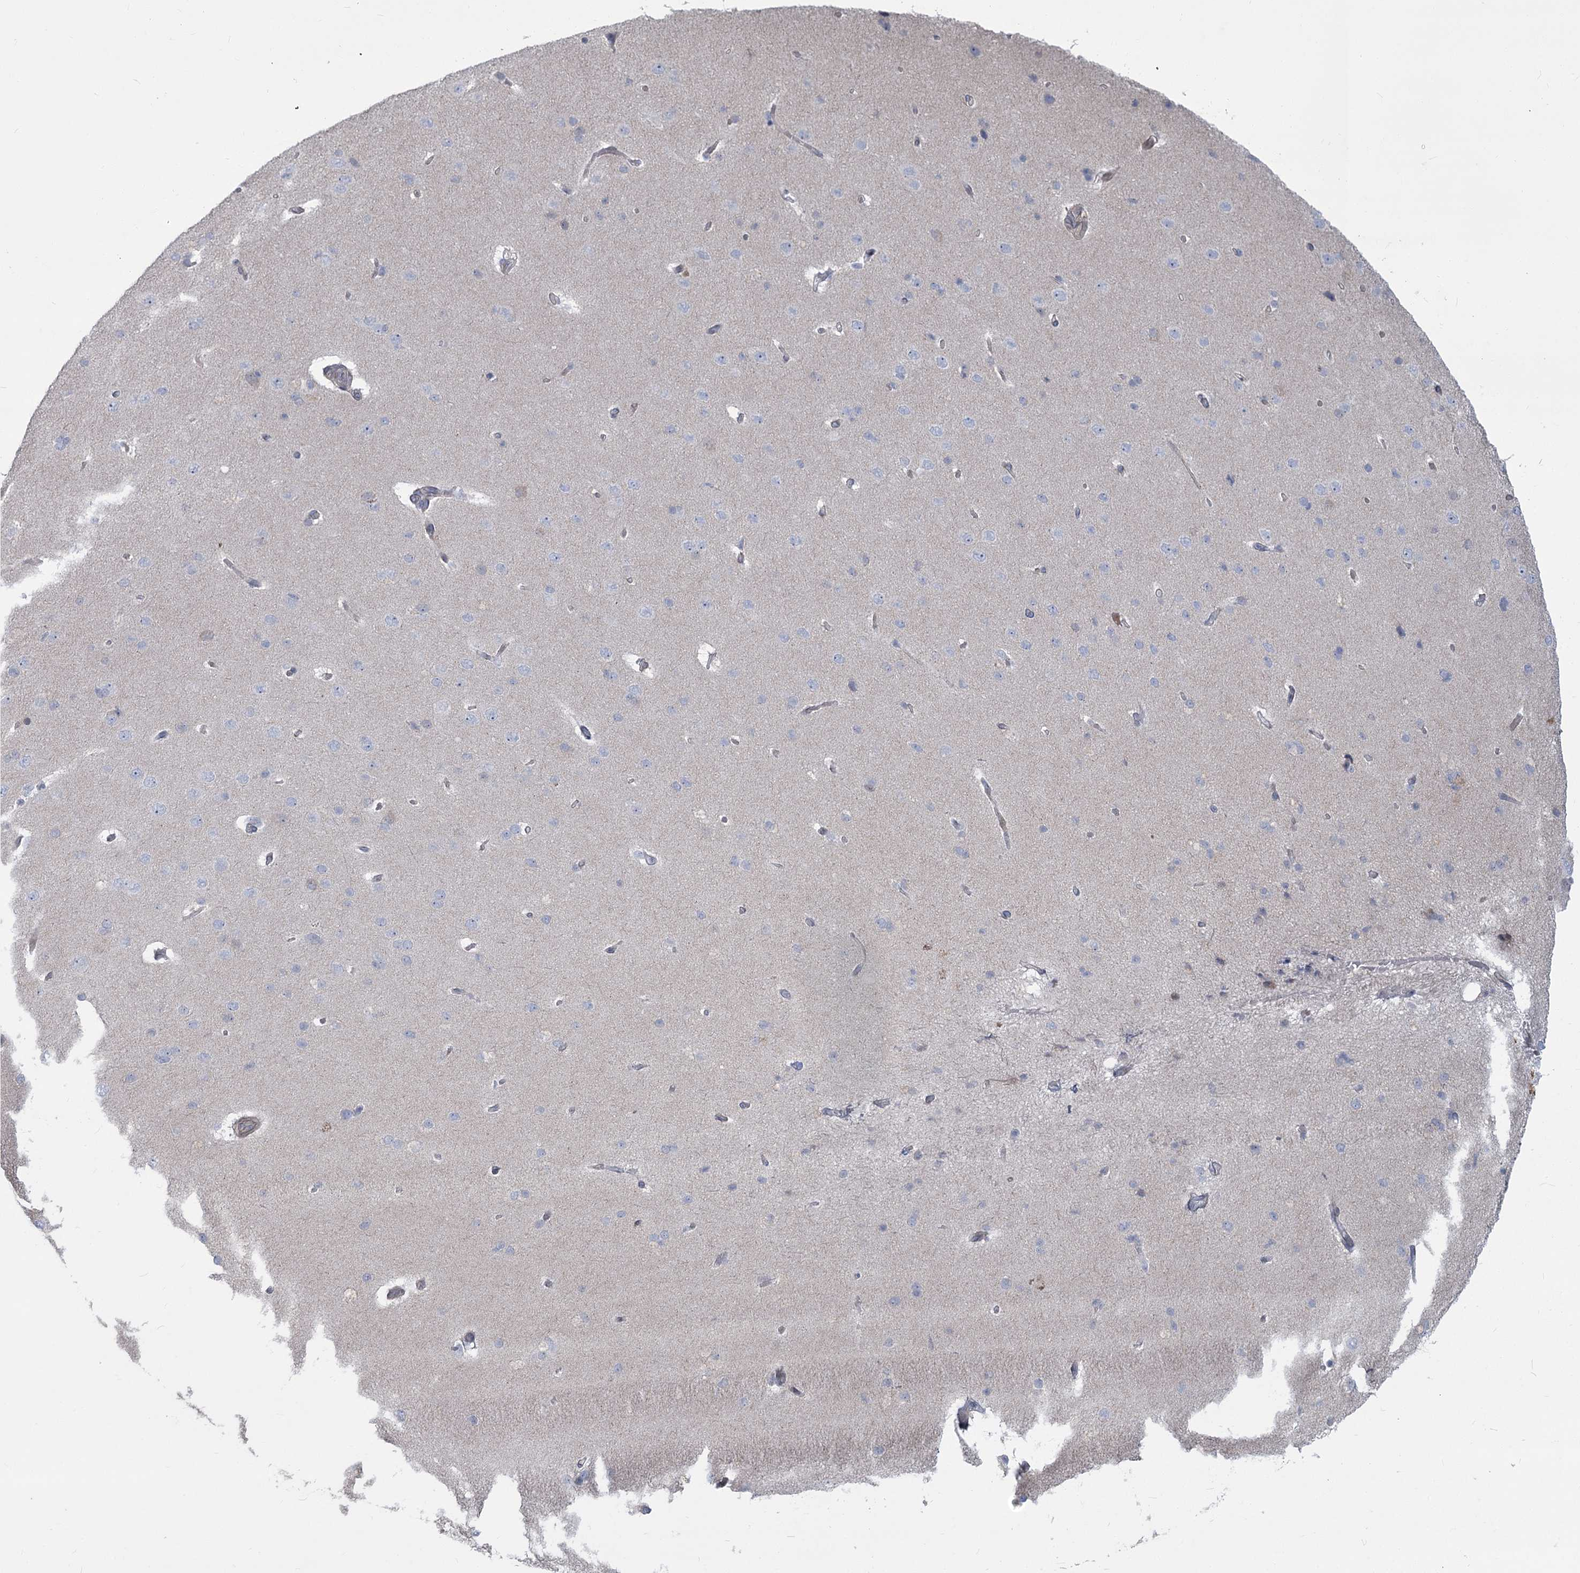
{"staining": {"intensity": "negative", "quantity": "none", "location": "none"}, "tissue": "cerebral cortex", "cell_type": "Endothelial cells", "image_type": "normal", "snomed": [{"axis": "morphology", "description": "Normal tissue, NOS"}, {"axis": "topography", "description": "Cerebral cortex"}], "caption": "An immunohistochemistry (IHC) micrograph of unremarkable cerebral cortex is shown. There is no staining in endothelial cells of cerebral cortex.", "gene": "ABITRAM", "patient": {"sex": "male", "age": 62}}